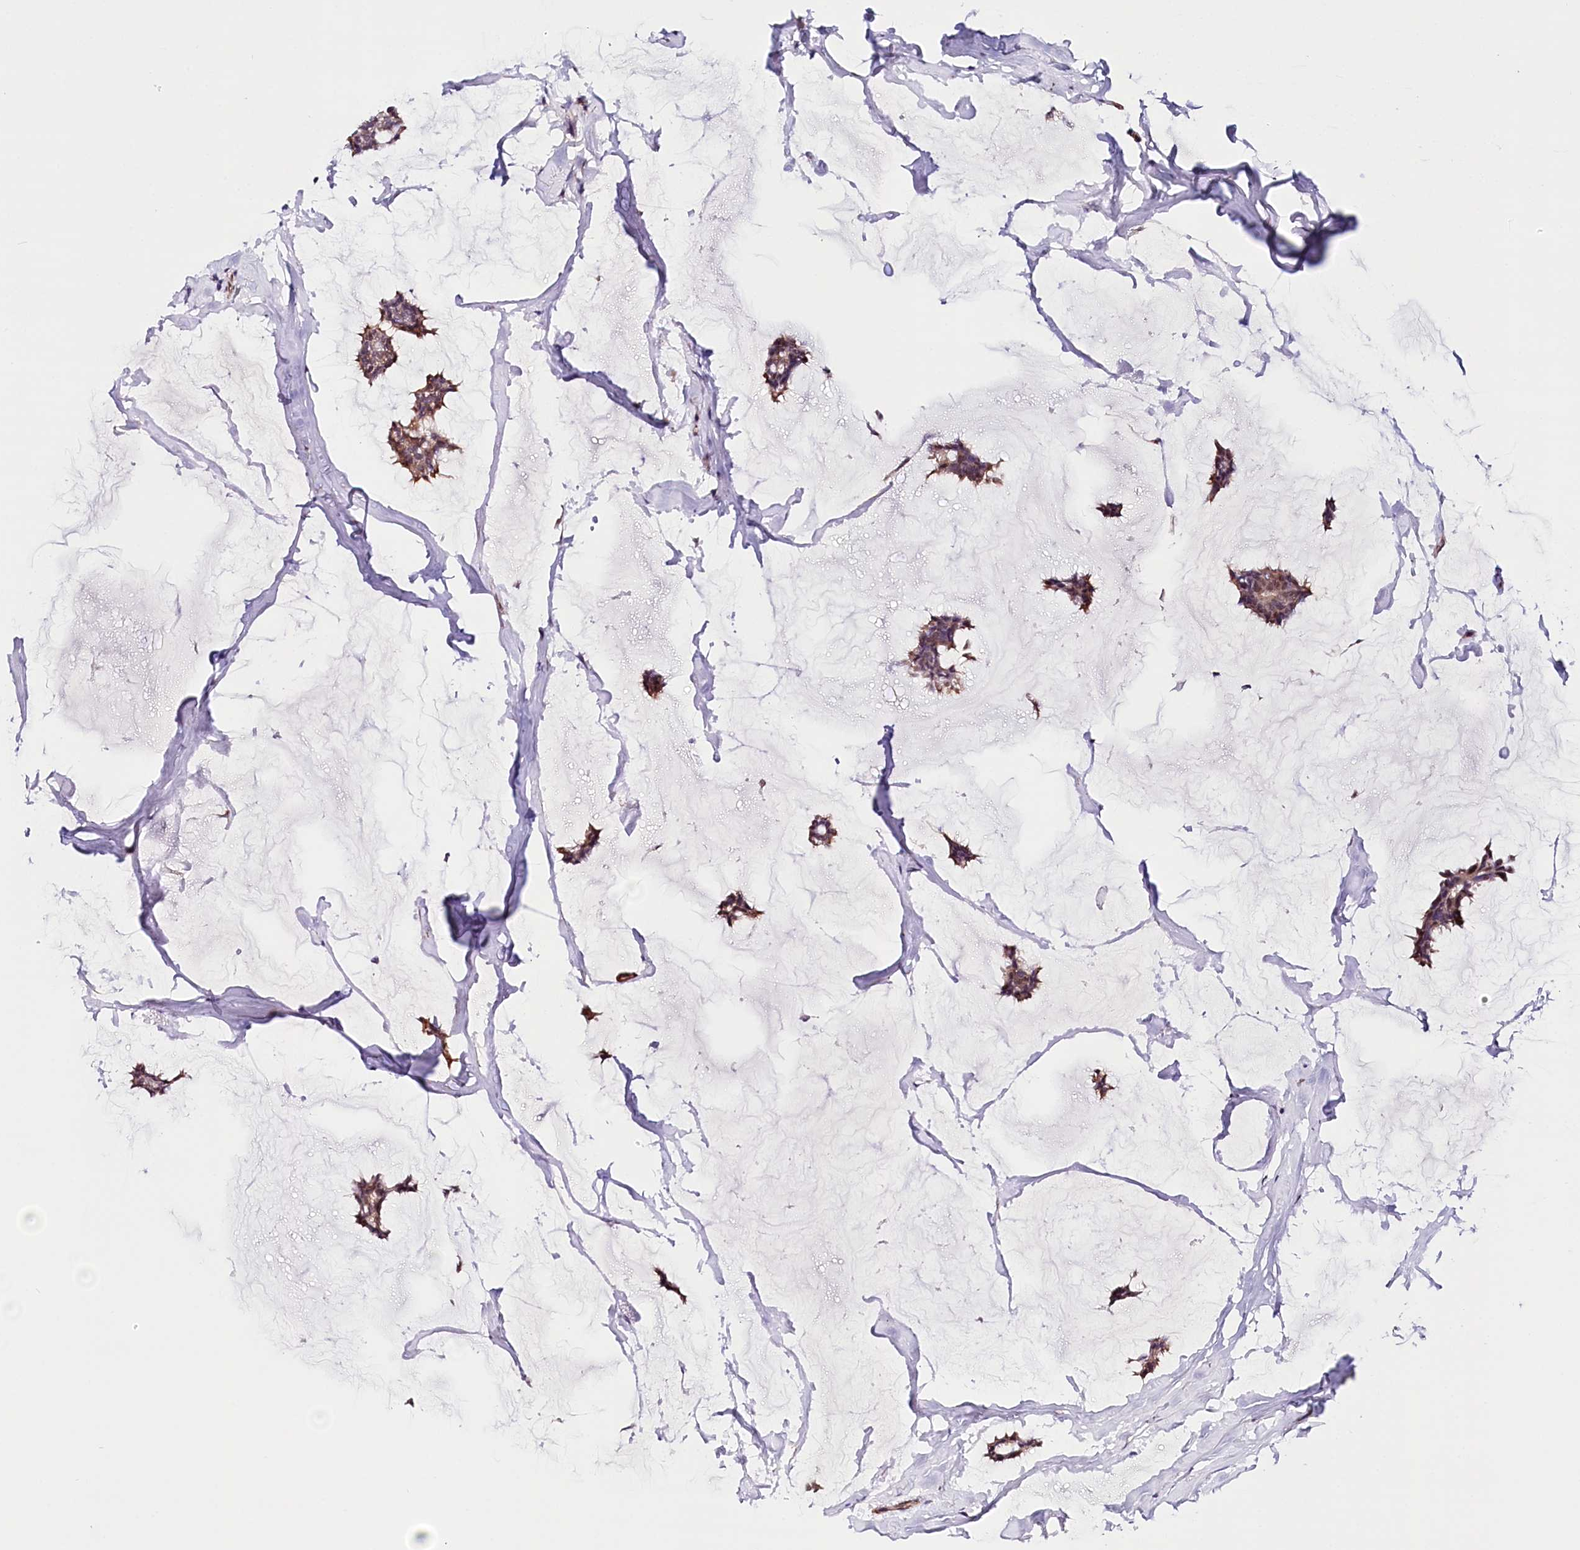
{"staining": {"intensity": "moderate", "quantity": "25%-75%", "location": "cytoplasmic/membranous,nuclear"}, "tissue": "breast cancer", "cell_type": "Tumor cells", "image_type": "cancer", "snomed": [{"axis": "morphology", "description": "Duct carcinoma"}, {"axis": "topography", "description": "Breast"}], "caption": "Immunohistochemical staining of human breast cancer demonstrates medium levels of moderate cytoplasmic/membranous and nuclear staining in approximately 25%-75% of tumor cells.", "gene": "PPP2R5B", "patient": {"sex": "female", "age": 93}}